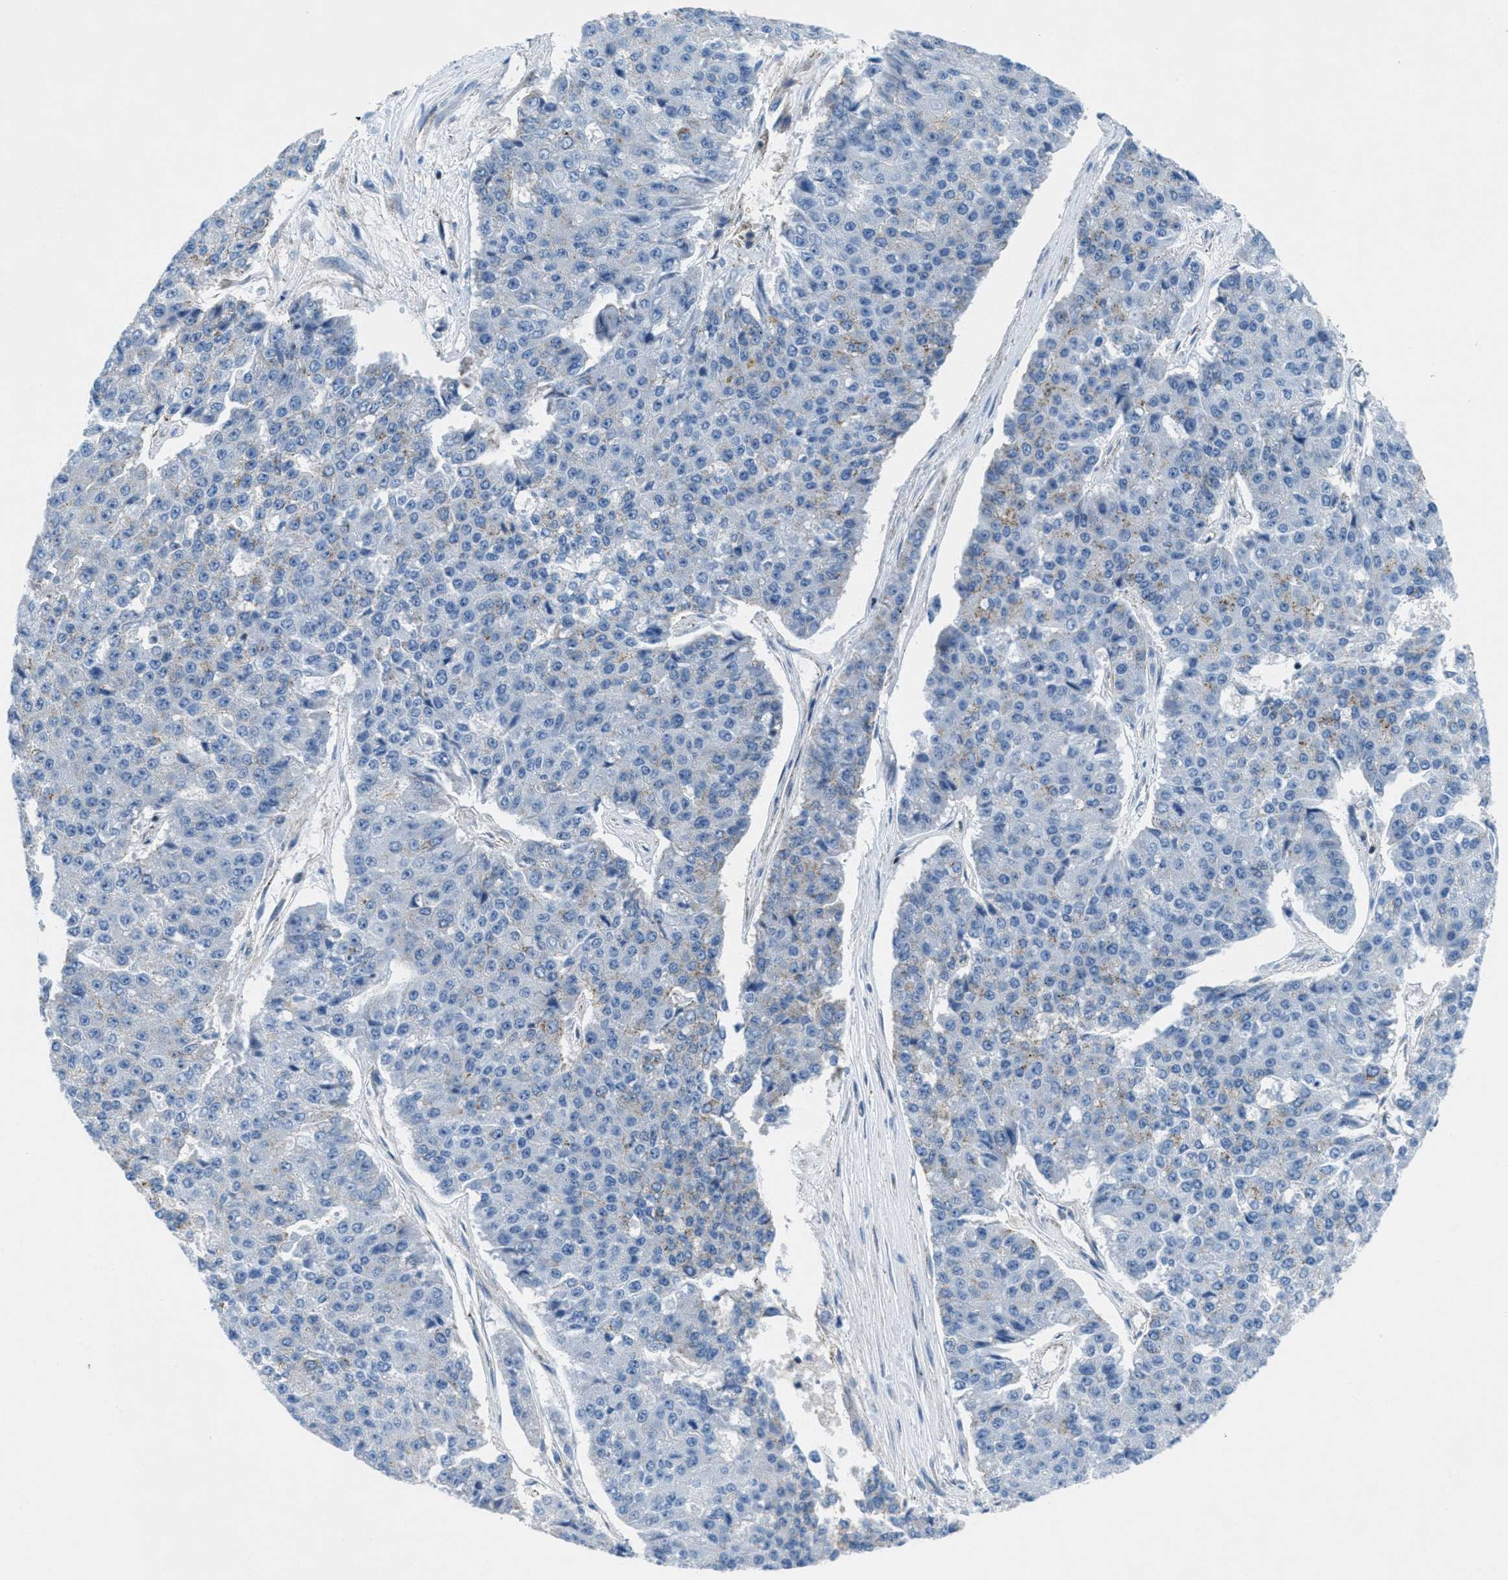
{"staining": {"intensity": "weak", "quantity": "<25%", "location": "cytoplasmic/membranous"}, "tissue": "pancreatic cancer", "cell_type": "Tumor cells", "image_type": "cancer", "snomed": [{"axis": "morphology", "description": "Adenocarcinoma, NOS"}, {"axis": "topography", "description": "Pancreas"}], "caption": "Immunohistochemistry of pancreatic cancer (adenocarcinoma) displays no staining in tumor cells.", "gene": "MFSD13A", "patient": {"sex": "male", "age": 50}}